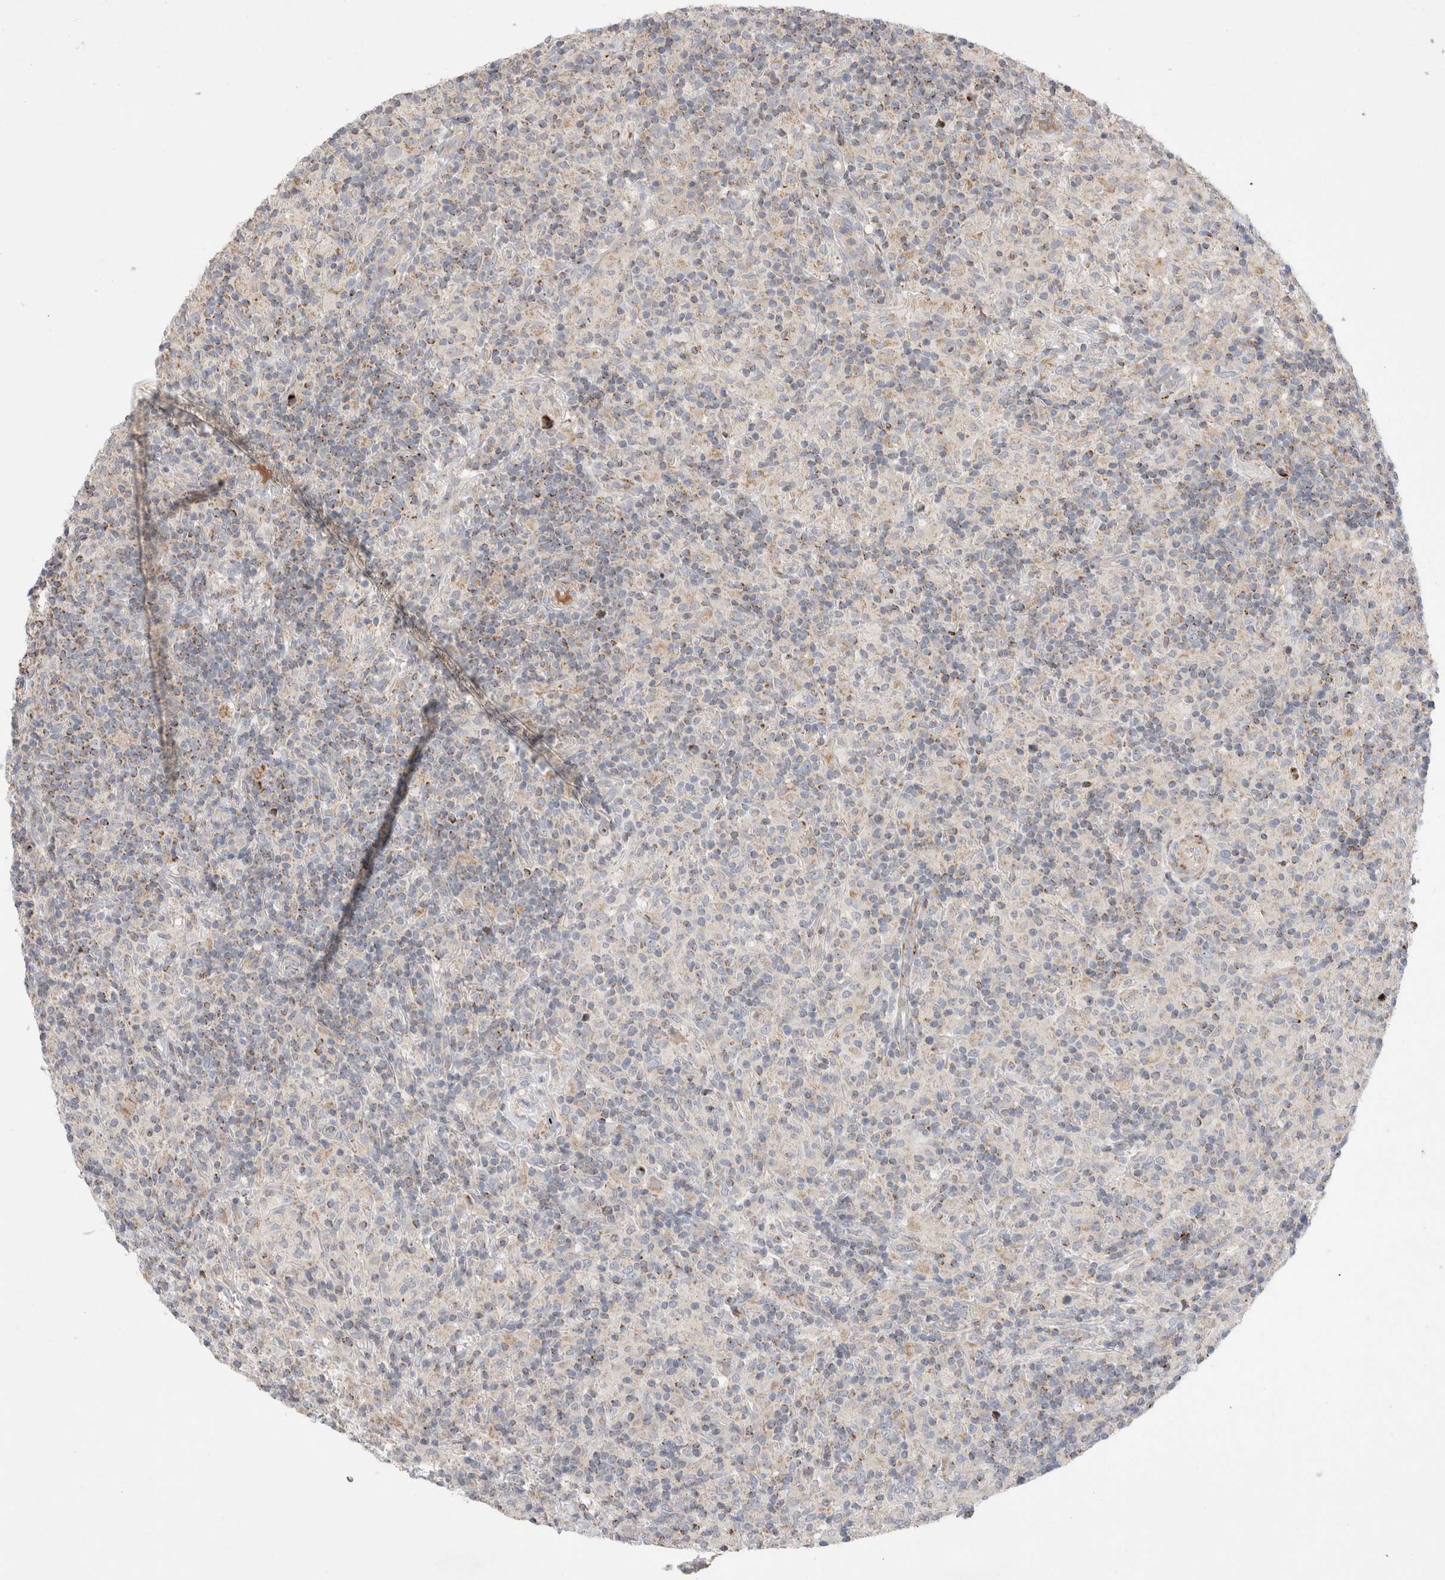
{"staining": {"intensity": "moderate", "quantity": ">75%", "location": "nuclear"}, "tissue": "lymphoma", "cell_type": "Tumor cells", "image_type": "cancer", "snomed": [{"axis": "morphology", "description": "Hodgkin's disease, NOS"}, {"axis": "topography", "description": "Lymph node"}], "caption": "Brown immunohistochemical staining in Hodgkin's disease demonstrates moderate nuclear expression in approximately >75% of tumor cells.", "gene": "CHADL", "patient": {"sex": "male", "age": 70}}